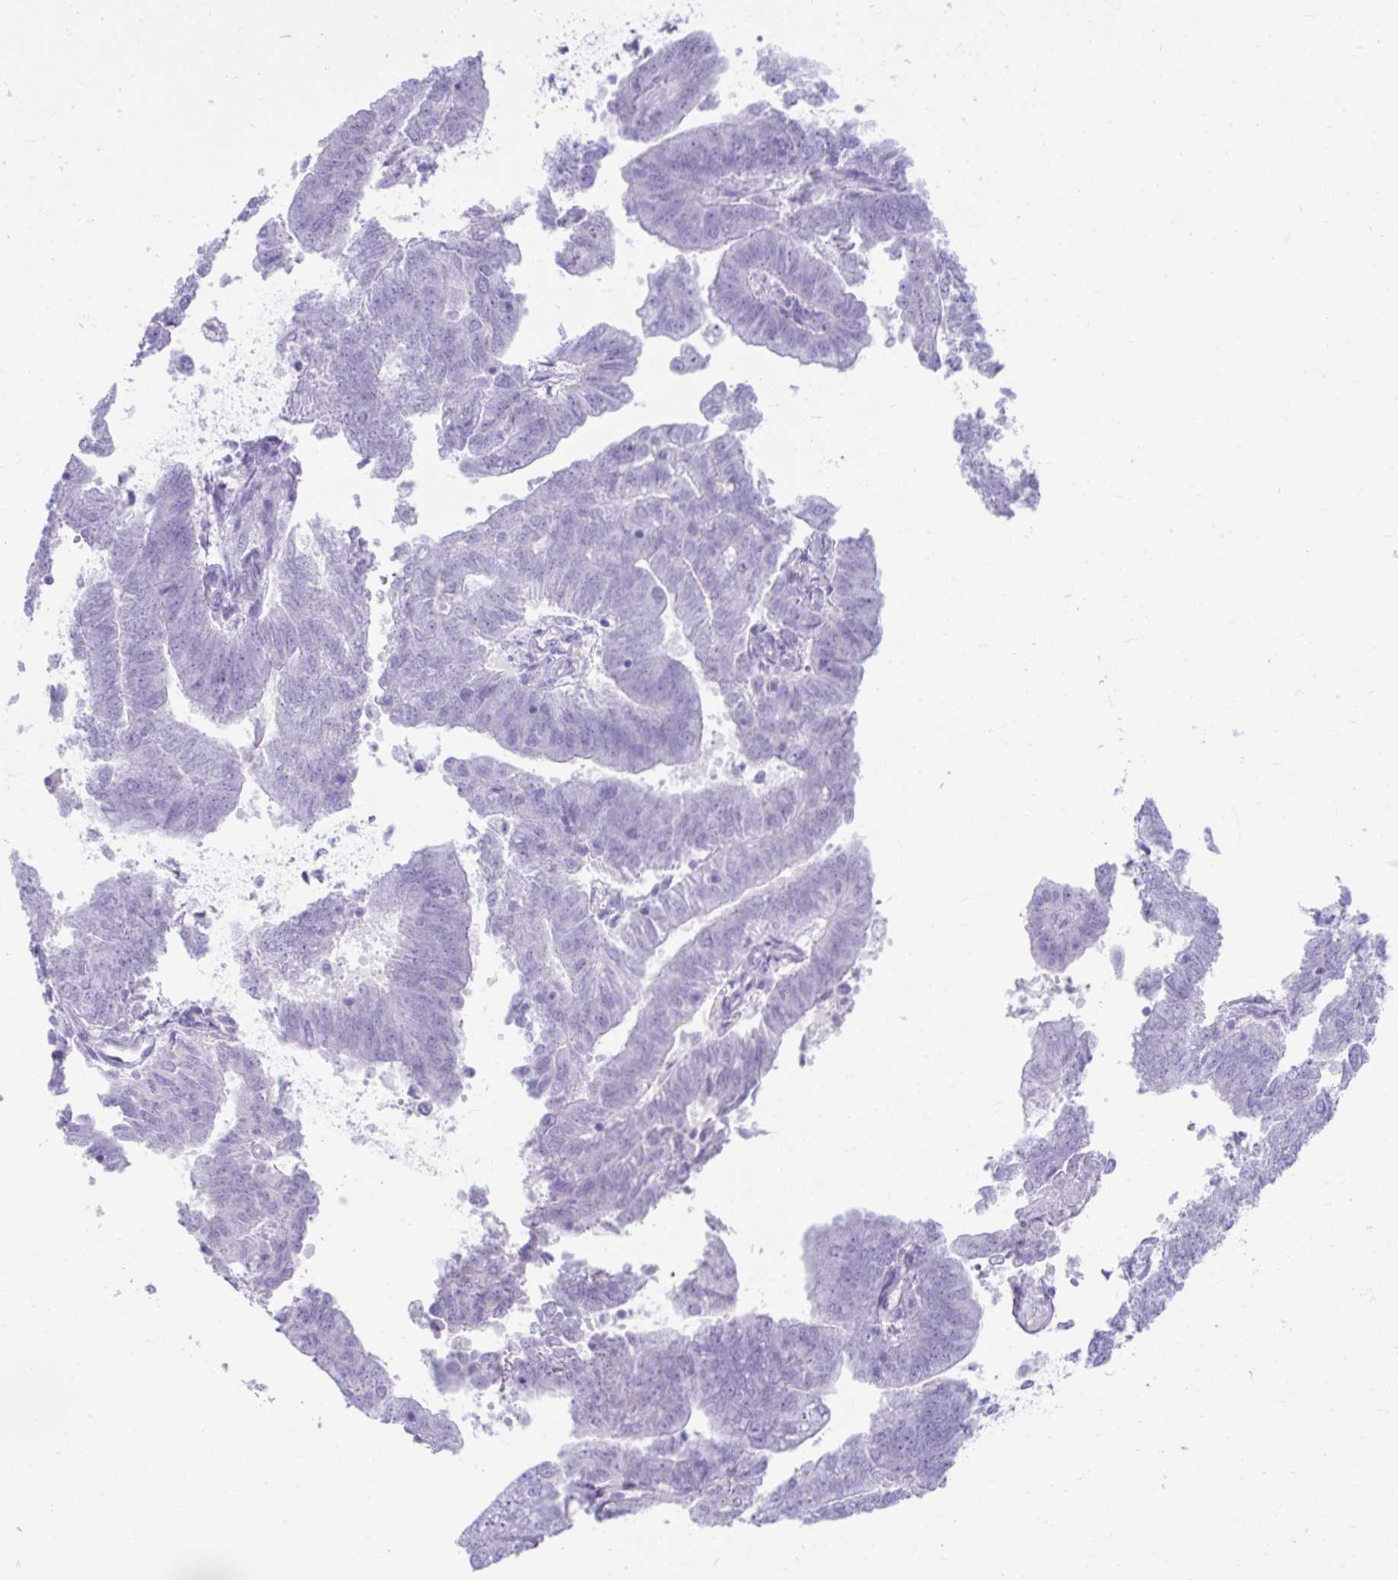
{"staining": {"intensity": "negative", "quantity": "none", "location": "none"}, "tissue": "endometrial cancer", "cell_type": "Tumor cells", "image_type": "cancer", "snomed": [{"axis": "morphology", "description": "Adenocarcinoma, NOS"}, {"axis": "topography", "description": "Endometrium"}], "caption": "Tumor cells are negative for brown protein staining in endometrial cancer. The staining is performed using DAB (3,3'-diaminobenzidine) brown chromogen with nuclei counter-stained in using hematoxylin.", "gene": "PSCA", "patient": {"sex": "female", "age": 82}}